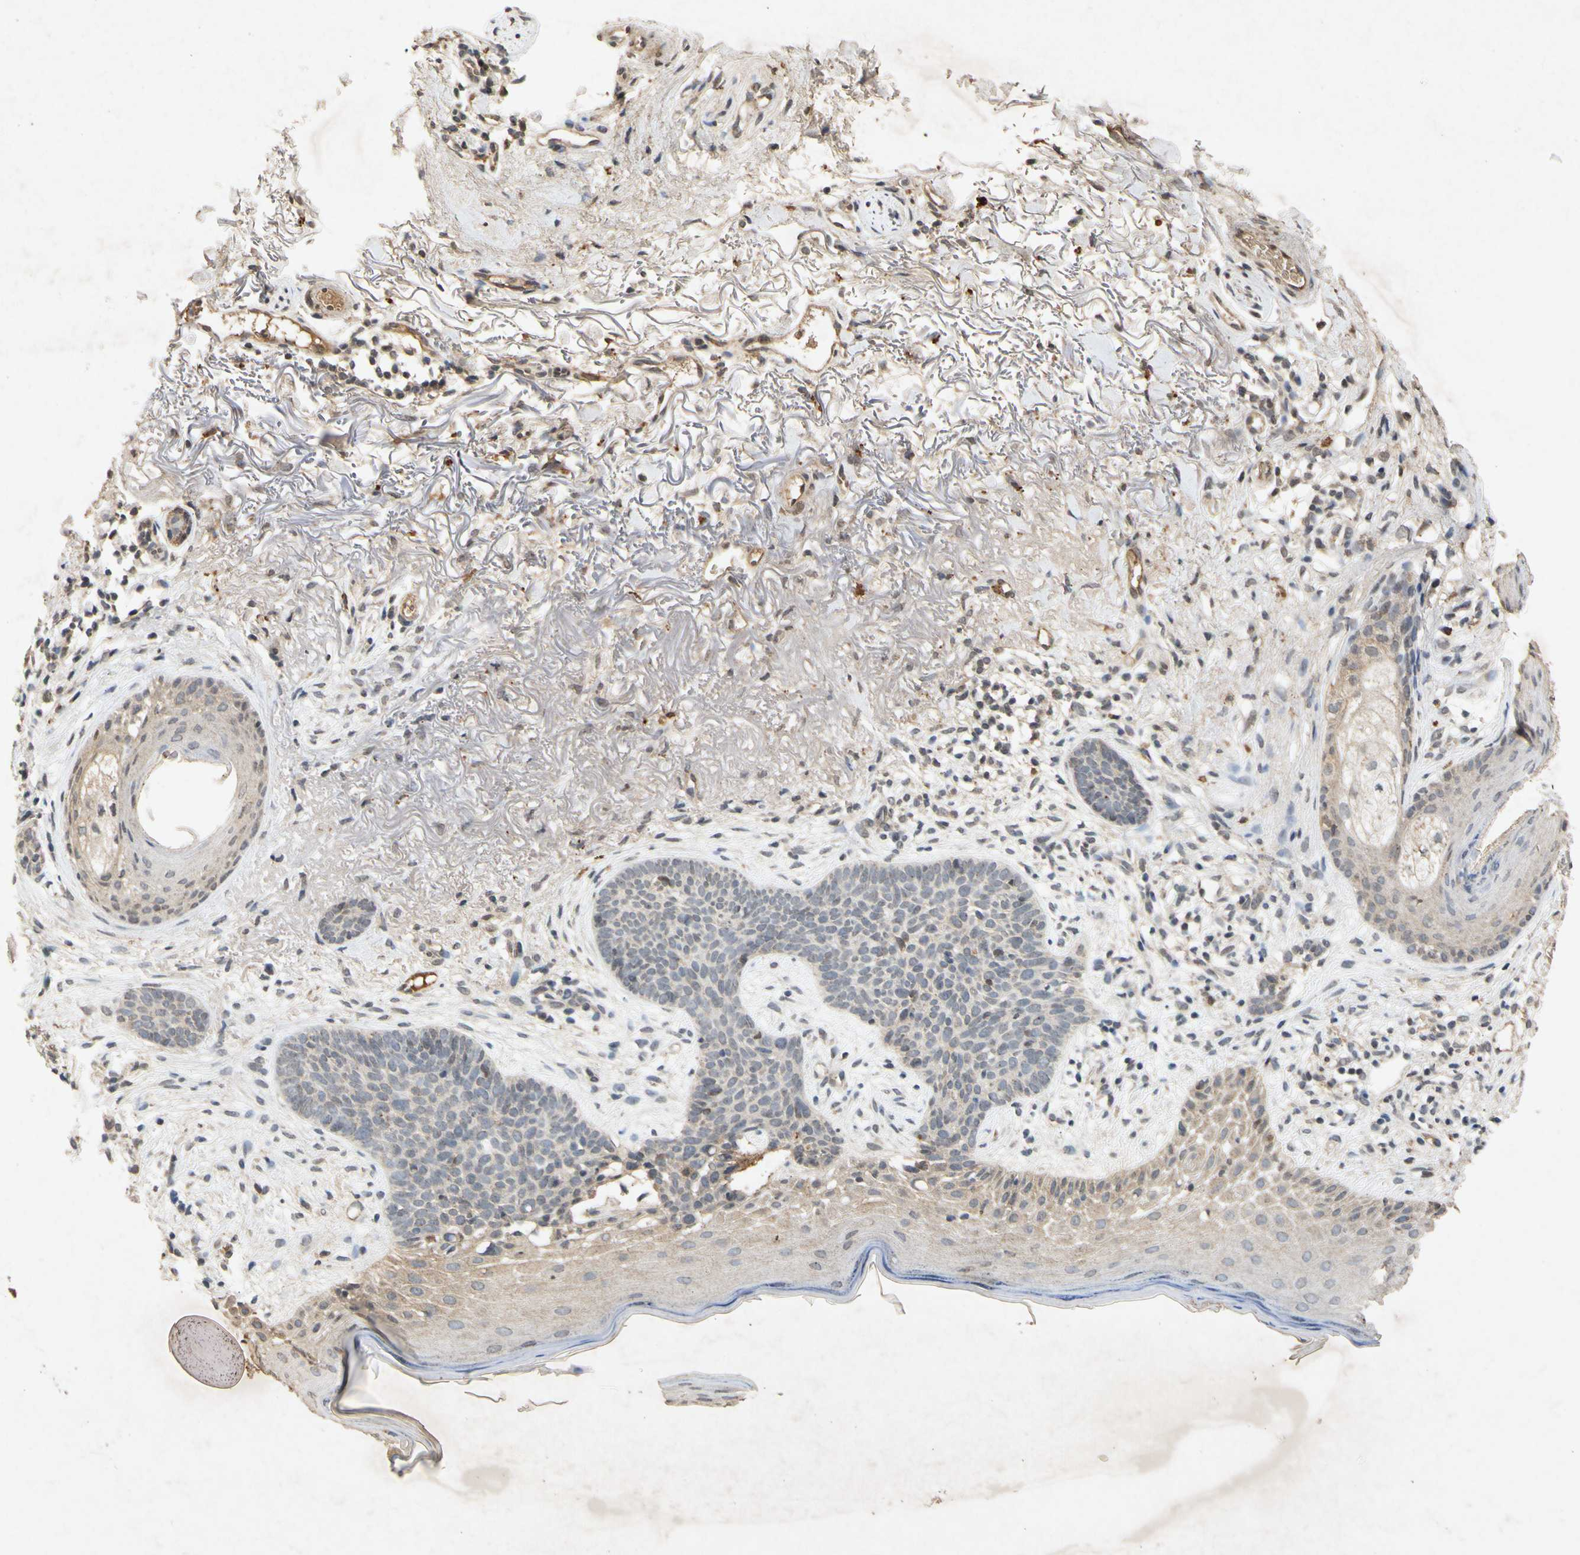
{"staining": {"intensity": "negative", "quantity": "none", "location": "none"}, "tissue": "skin cancer", "cell_type": "Tumor cells", "image_type": "cancer", "snomed": [{"axis": "morphology", "description": "Normal tissue, NOS"}, {"axis": "morphology", "description": "Basal cell carcinoma"}, {"axis": "topography", "description": "Skin"}], "caption": "Protein analysis of skin cancer (basal cell carcinoma) exhibits no significant staining in tumor cells.", "gene": "CP", "patient": {"sex": "female", "age": 70}}